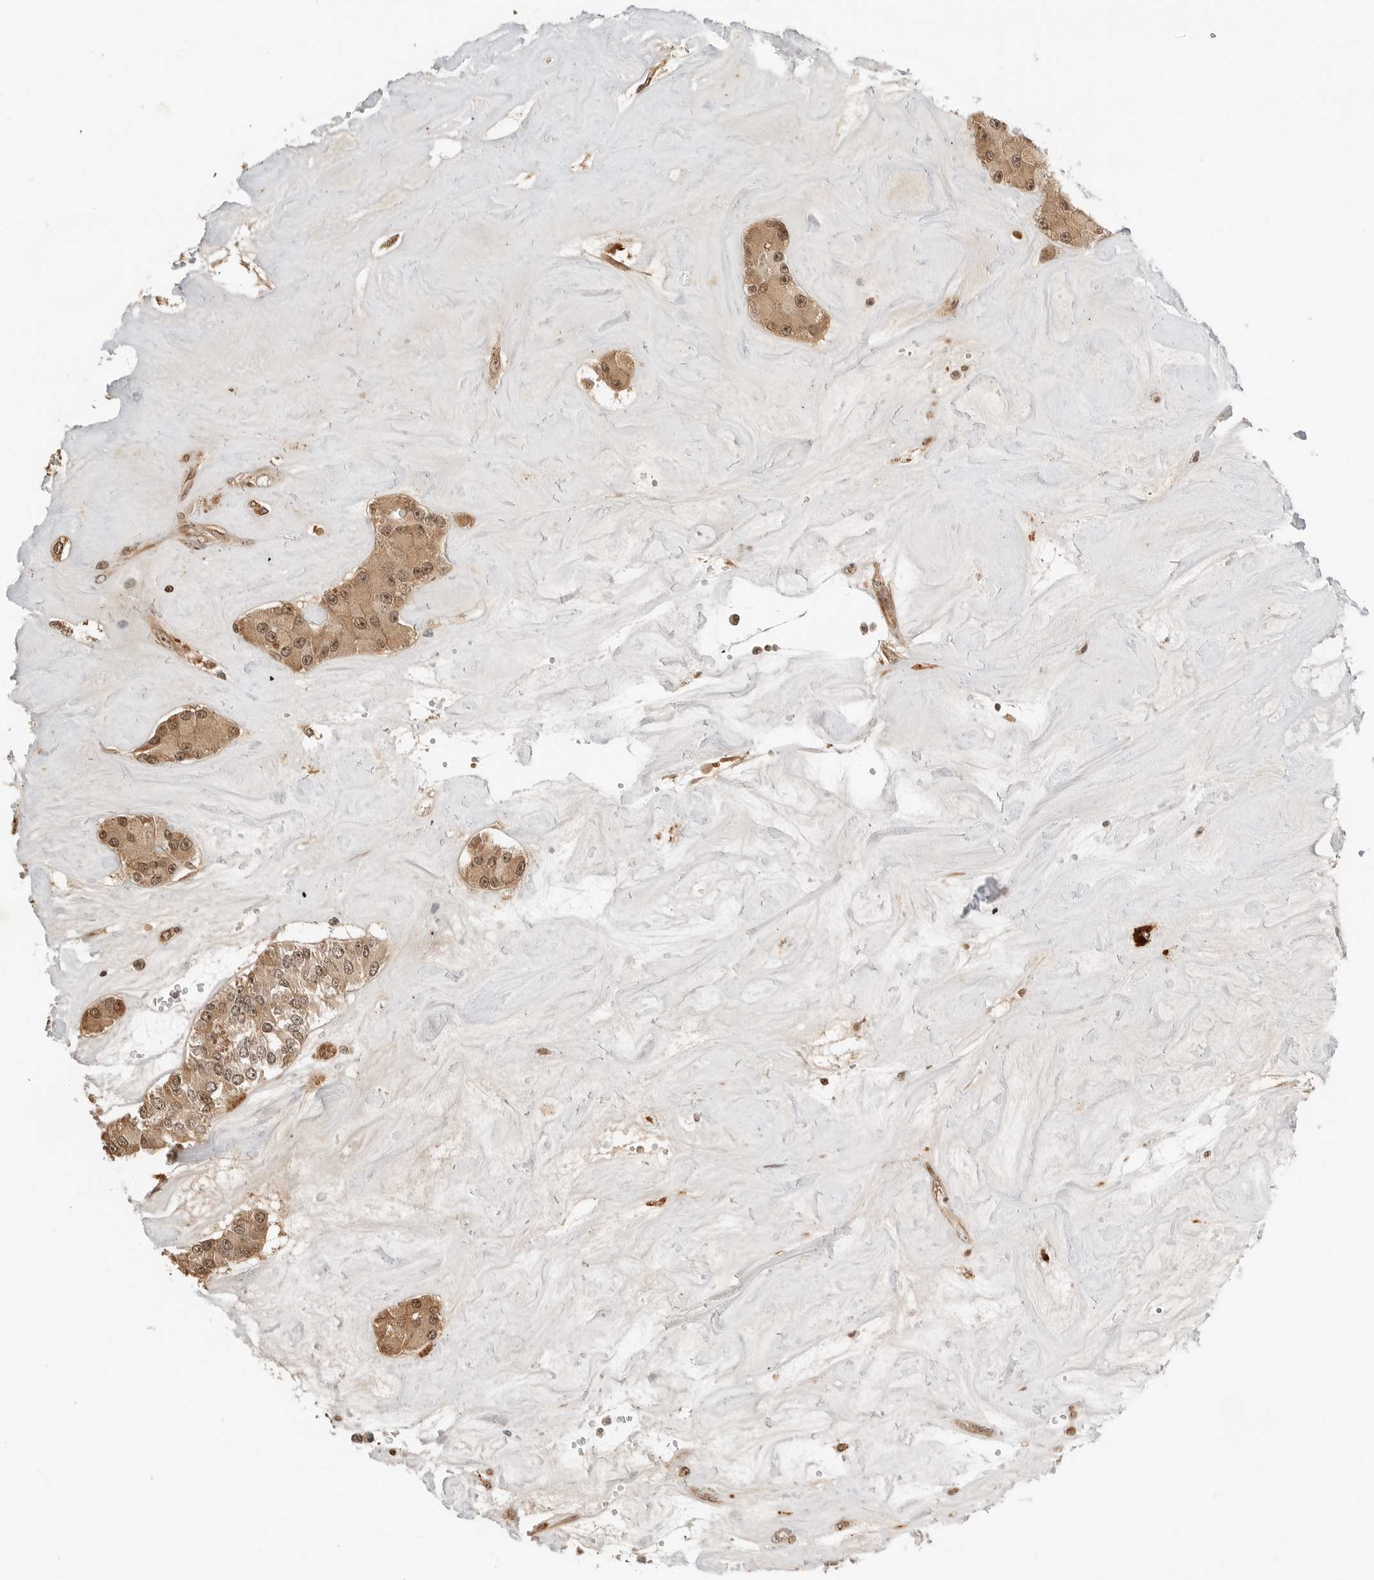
{"staining": {"intensity": "moderate", "quantity": ">75%", "location": "cytoplasmic/membranous,nuclear"}, "tissue": "carcinoid", "cell_type": "Tumor cells", "image_type": "cancer", "snomed": [{"axis": "morphology", "description": "Carcinoid, malignant, NOS"}, {"axis": "topography", "description": "Pancreas"}], "caption": "IHC (DAB) staining of carcinoid reveals moderate cytoplasmic/membranous and nuclear protein staining in about >75% of tumor cells. (DAB IHC, brown staining for protein, blue staining for nuclei).", "gene": "GEM", "patient": {"sex": "male", "age": 41}}